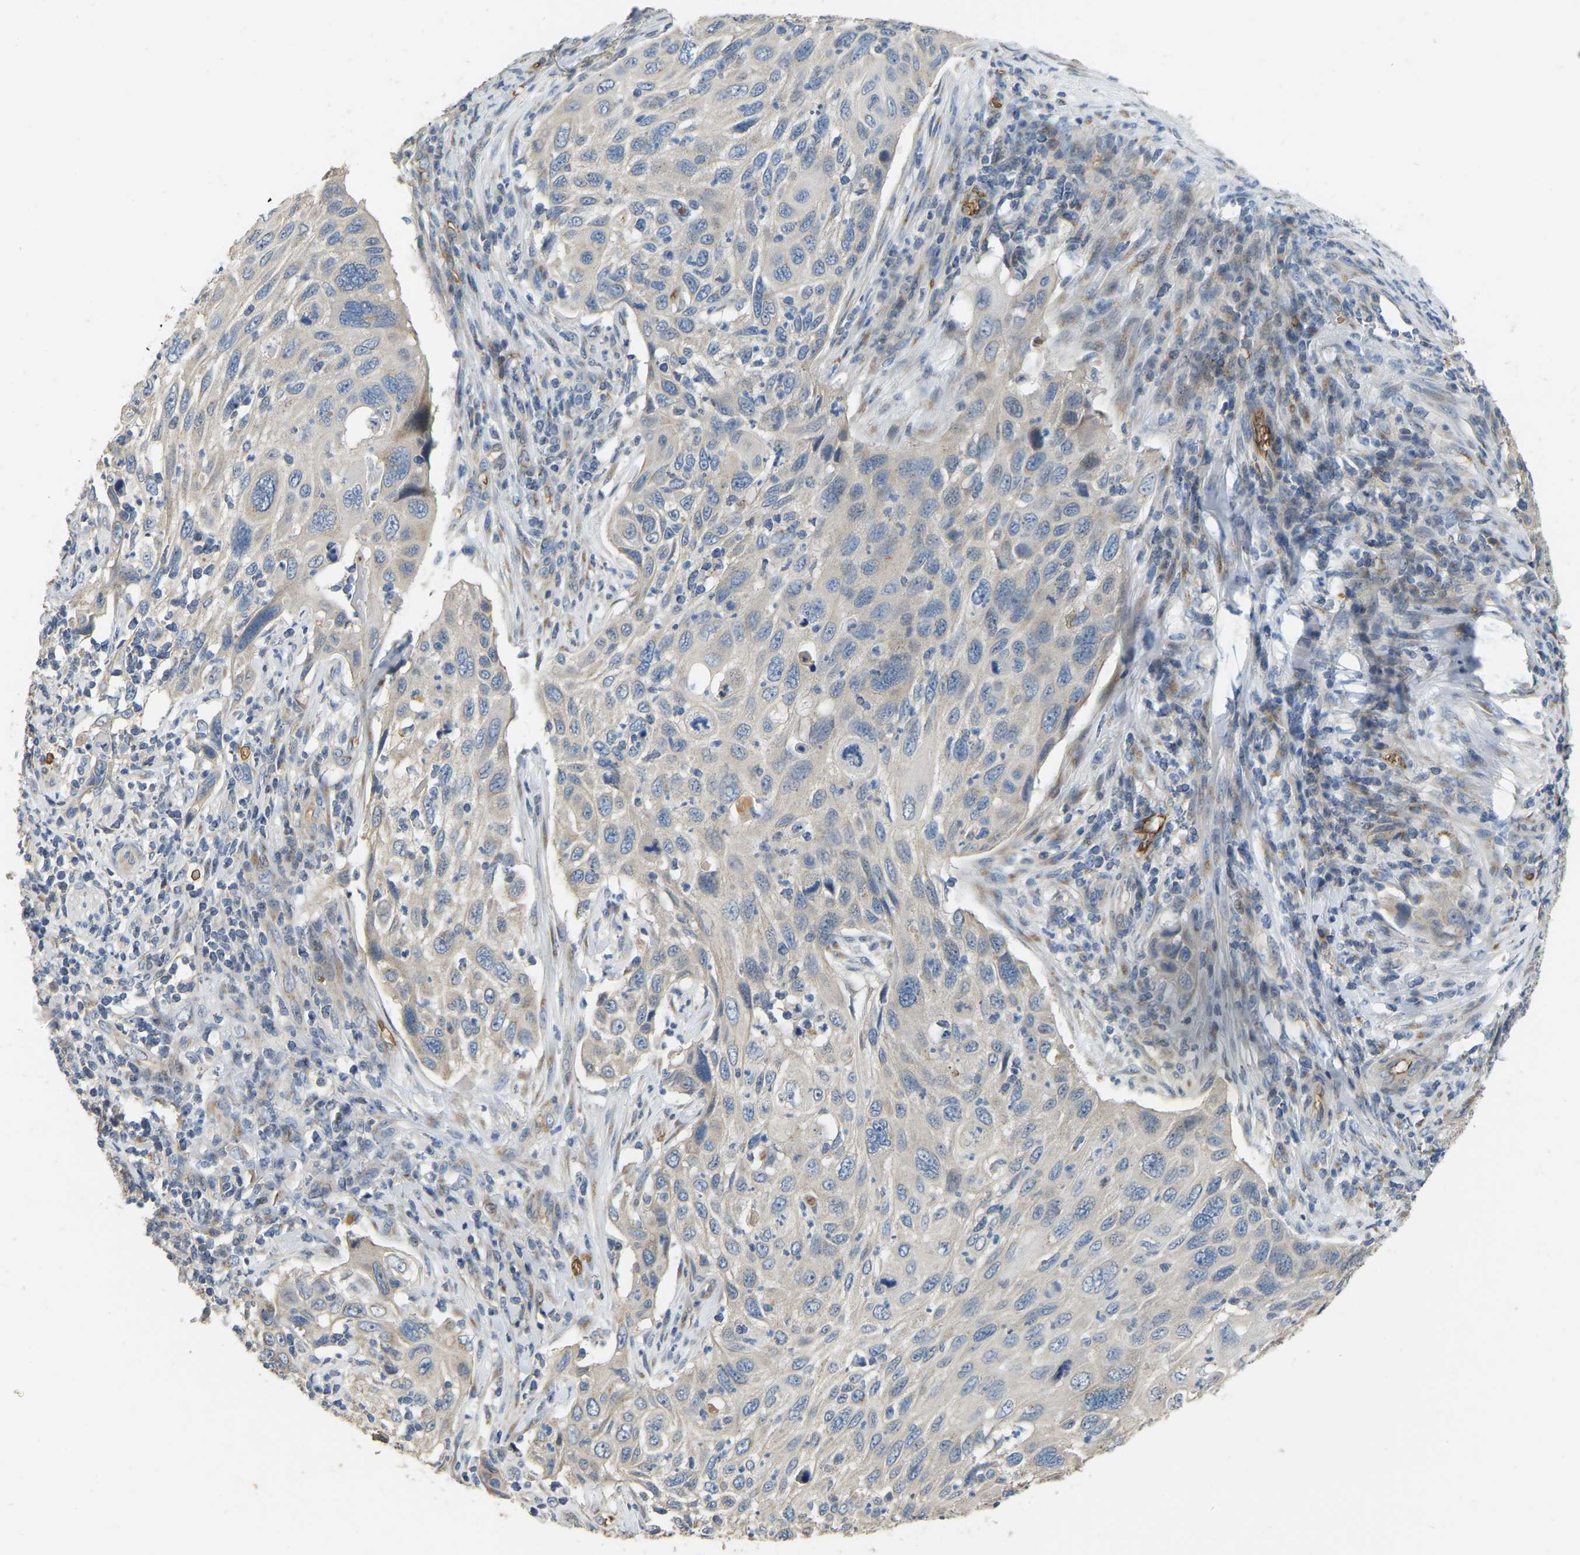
{"staining": {"intensity": "negative", "quantity": "none", "location": "none"}, "tissue": "cervical cancer", "cell_type": "Tumor cells", "image_type": "cancer", "snomed": [{"axis": "morphology", "description": "Squamous cell carcinoma, NOS"}, {"axis": "topography", "description": "Cervix"}], "caption": "Tumor cells show no significant staining in cervical cancer. The staining is performed using DAB brown chromogen with nuclei counter-stained in using hematoxylin.", "gene": "CFAP298", "patient": {"sex": "female", "age": 70}}